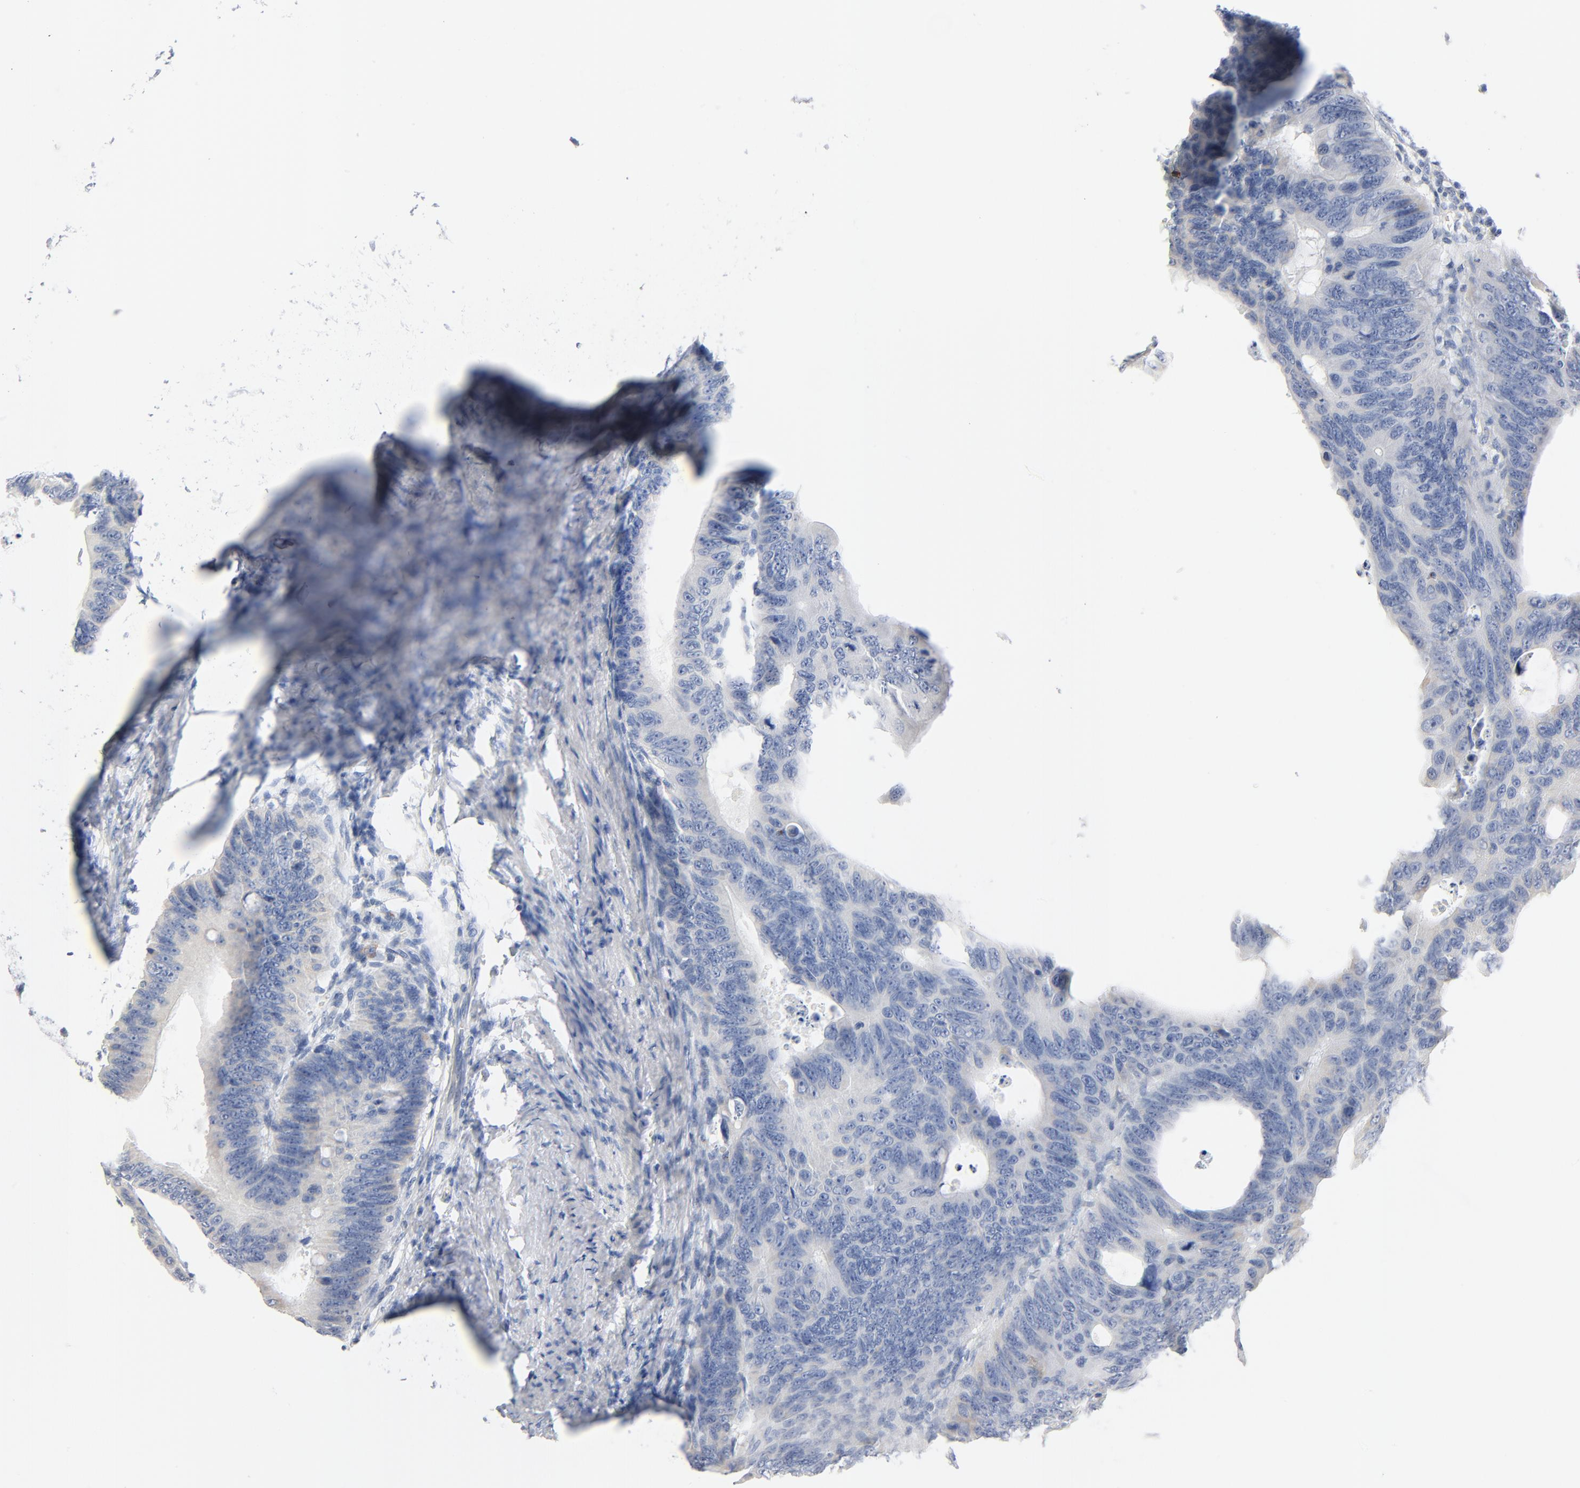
{"staining": {"intensity": "negative", "quantity": "none", "location": "none"}, "tissue": "colorectal cancer", "cell_type": "Tumor cells", "image_type": "cancer", "snomed": [{"axis": "morphology", "description": "Adenocarcinoma, NOS"}, {"axis": "topography", "description": "Colon"}], "caption": "DAB (3,3'-diaminobenzidine) immunohistochemical staining of human colorectal adenocarcinoma exhibits no significant positivity in tumor cells.", "gene": "GZMB", "patient": {"sex": "female", "age": 55}}